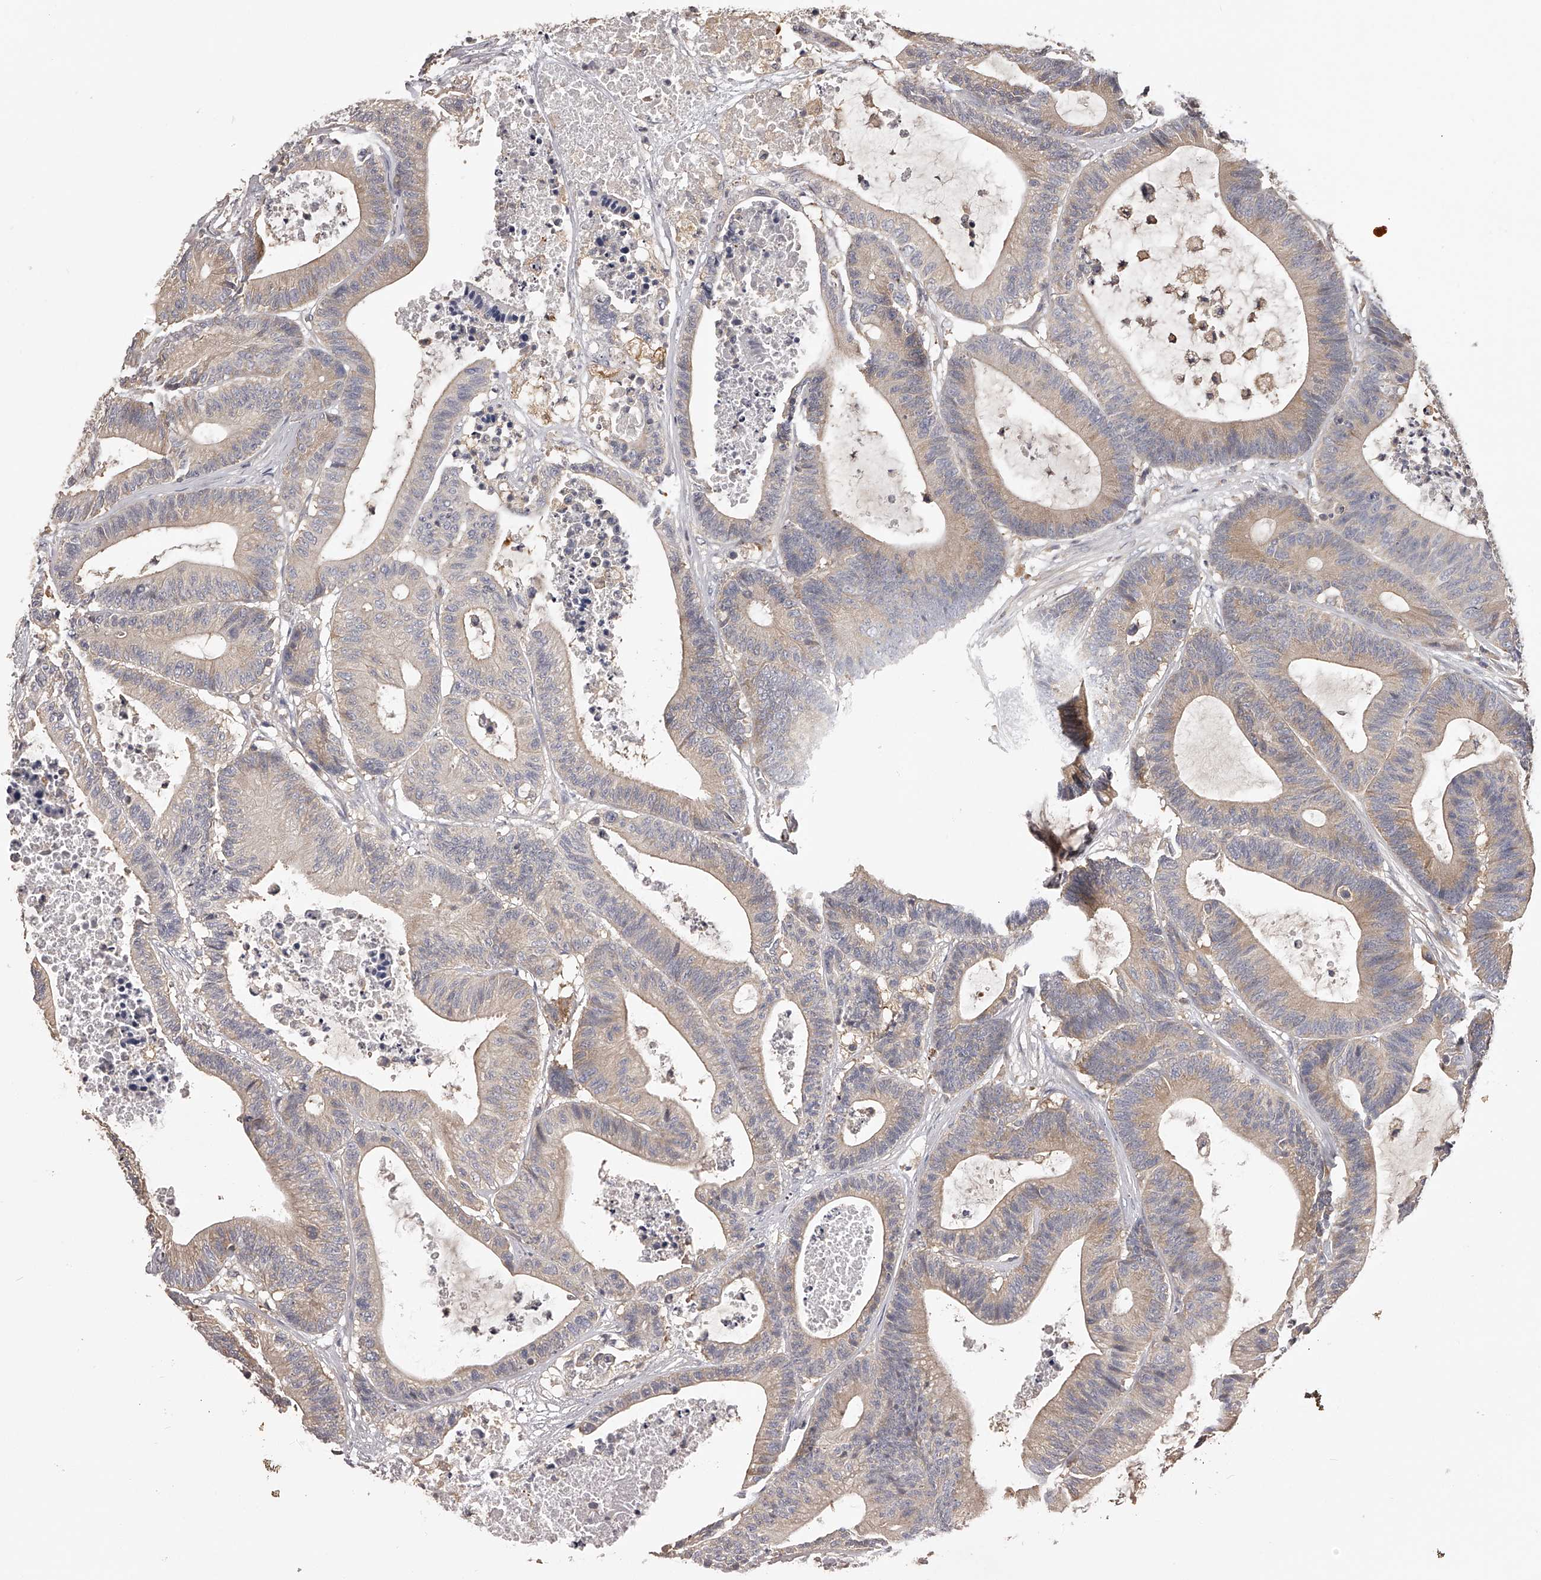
{"staining": {"intensity": "weak", "quantity": "25%-75%", "location": "cytoplasmic/membranous"}, "tissue": "colorectal cancer", "cell_type": "Tumor cells", "image_type": "cancer", "snomed": [{"axis": "morphology", "description": "Adenocarcinoma, NOS"}, {"axis": "topography", "description": "Colon"}], "caption": "A photomicrograph of colorectal cancer stained for a protein exhibits weak cytoplasmic/membranous brown staining in tumor cells. Immunohistochemistry stains the protein in brown and the nuclei are stained blue.", "gene": "TNN", "patient": {"sex": "female", "age": 84}}